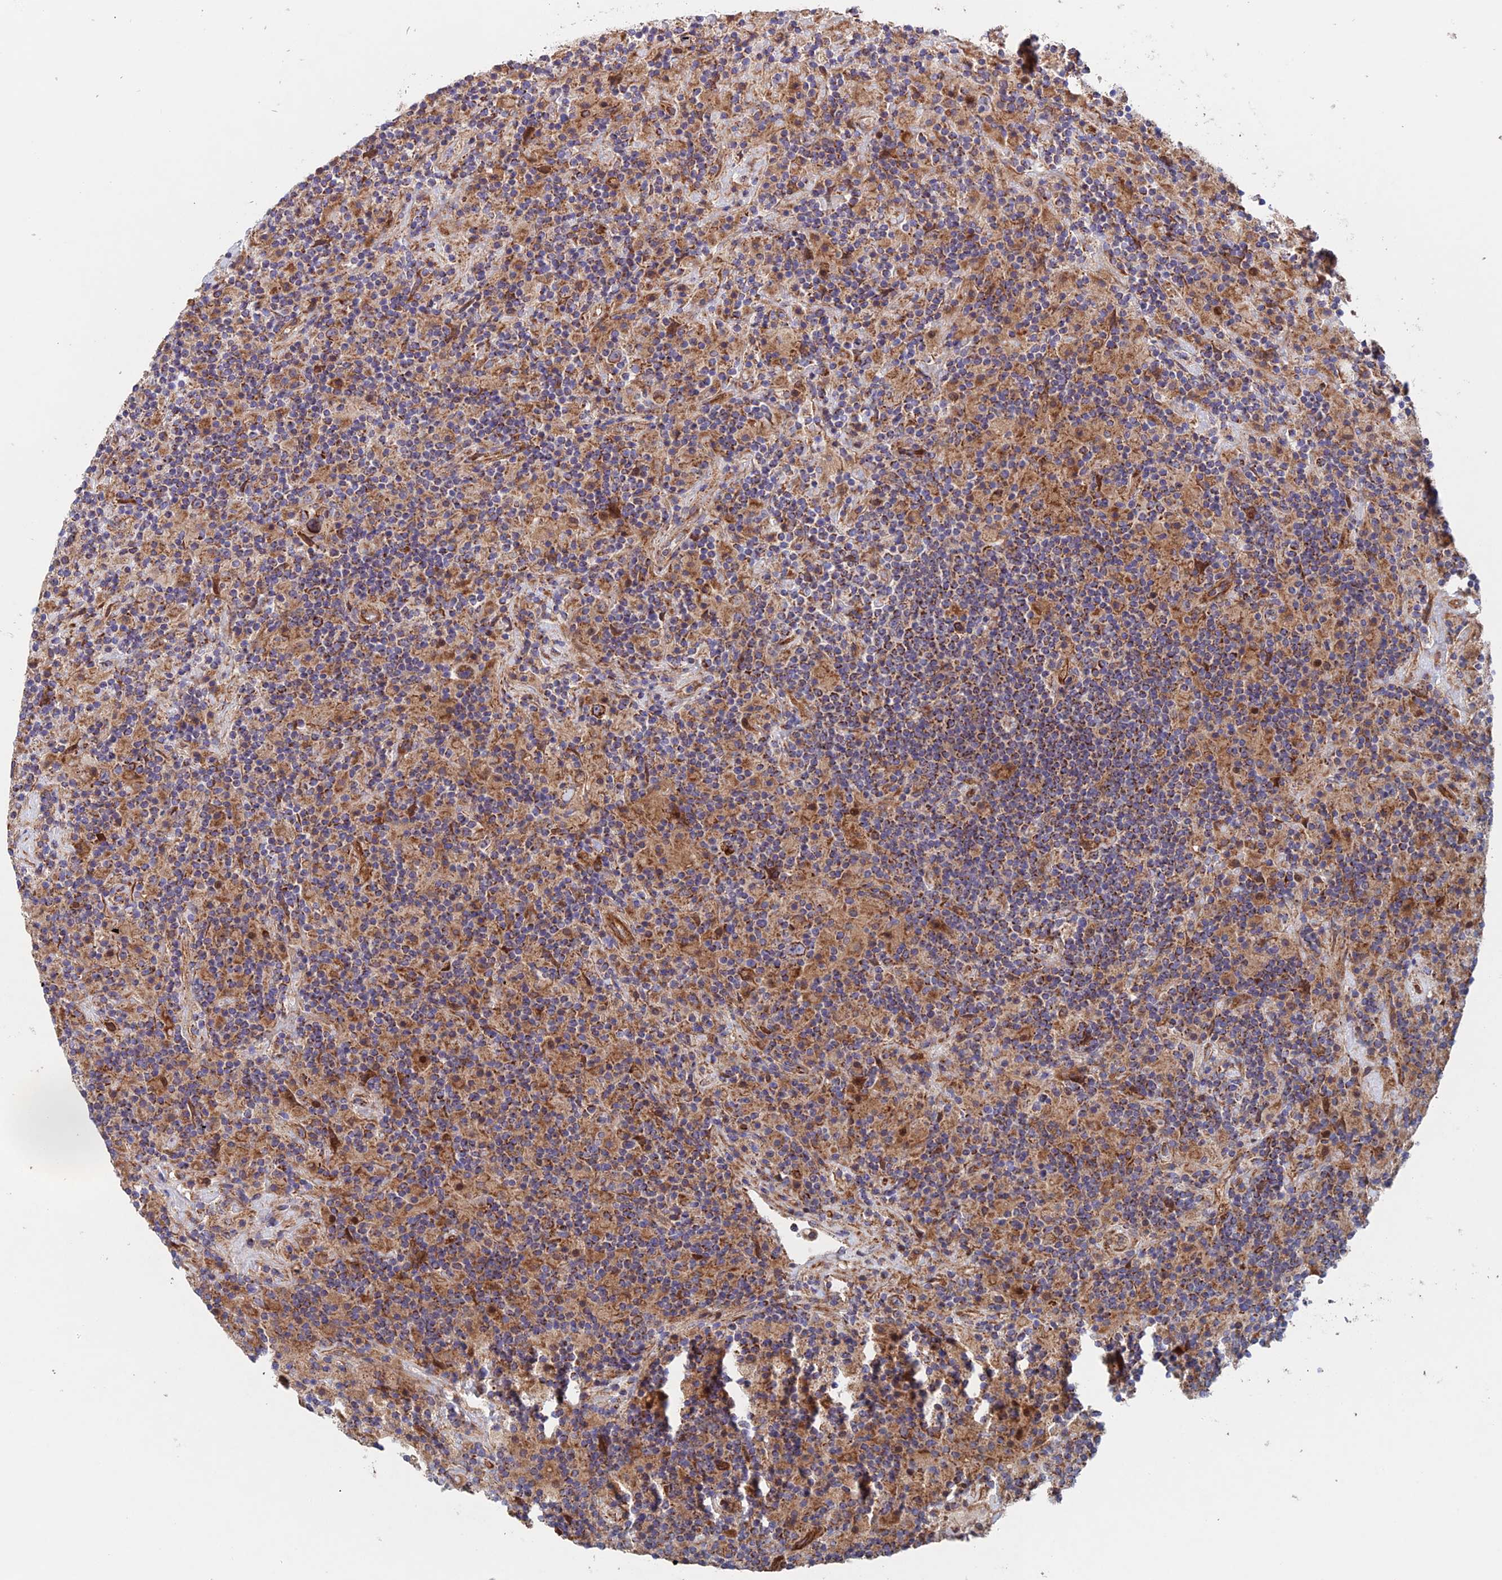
{"staining": {"intensity": "strong", "quantity": ">75%", "location": "cytoplasmic/membranous"}, "tissue": "lymphoma", "cell_type": "Tumor cells", "image_type": "cancer", "snomed": [{"axis": "morphology", "description": "Hodgkin's disease, NOS"}, {"axis": "topography", "description": "Lymph node"}], "caption": "Strong cytoplasmic/membranous positivity is seen in approximately >75% of tumor cells in Hodgkin's disease. The staining was performed using DAB, with brown indicating positive protein expression. Nuclei are stained blue with hematoxylin.", "gene": "MRPL1", "patient": {"sex": "male", "age": 70}}